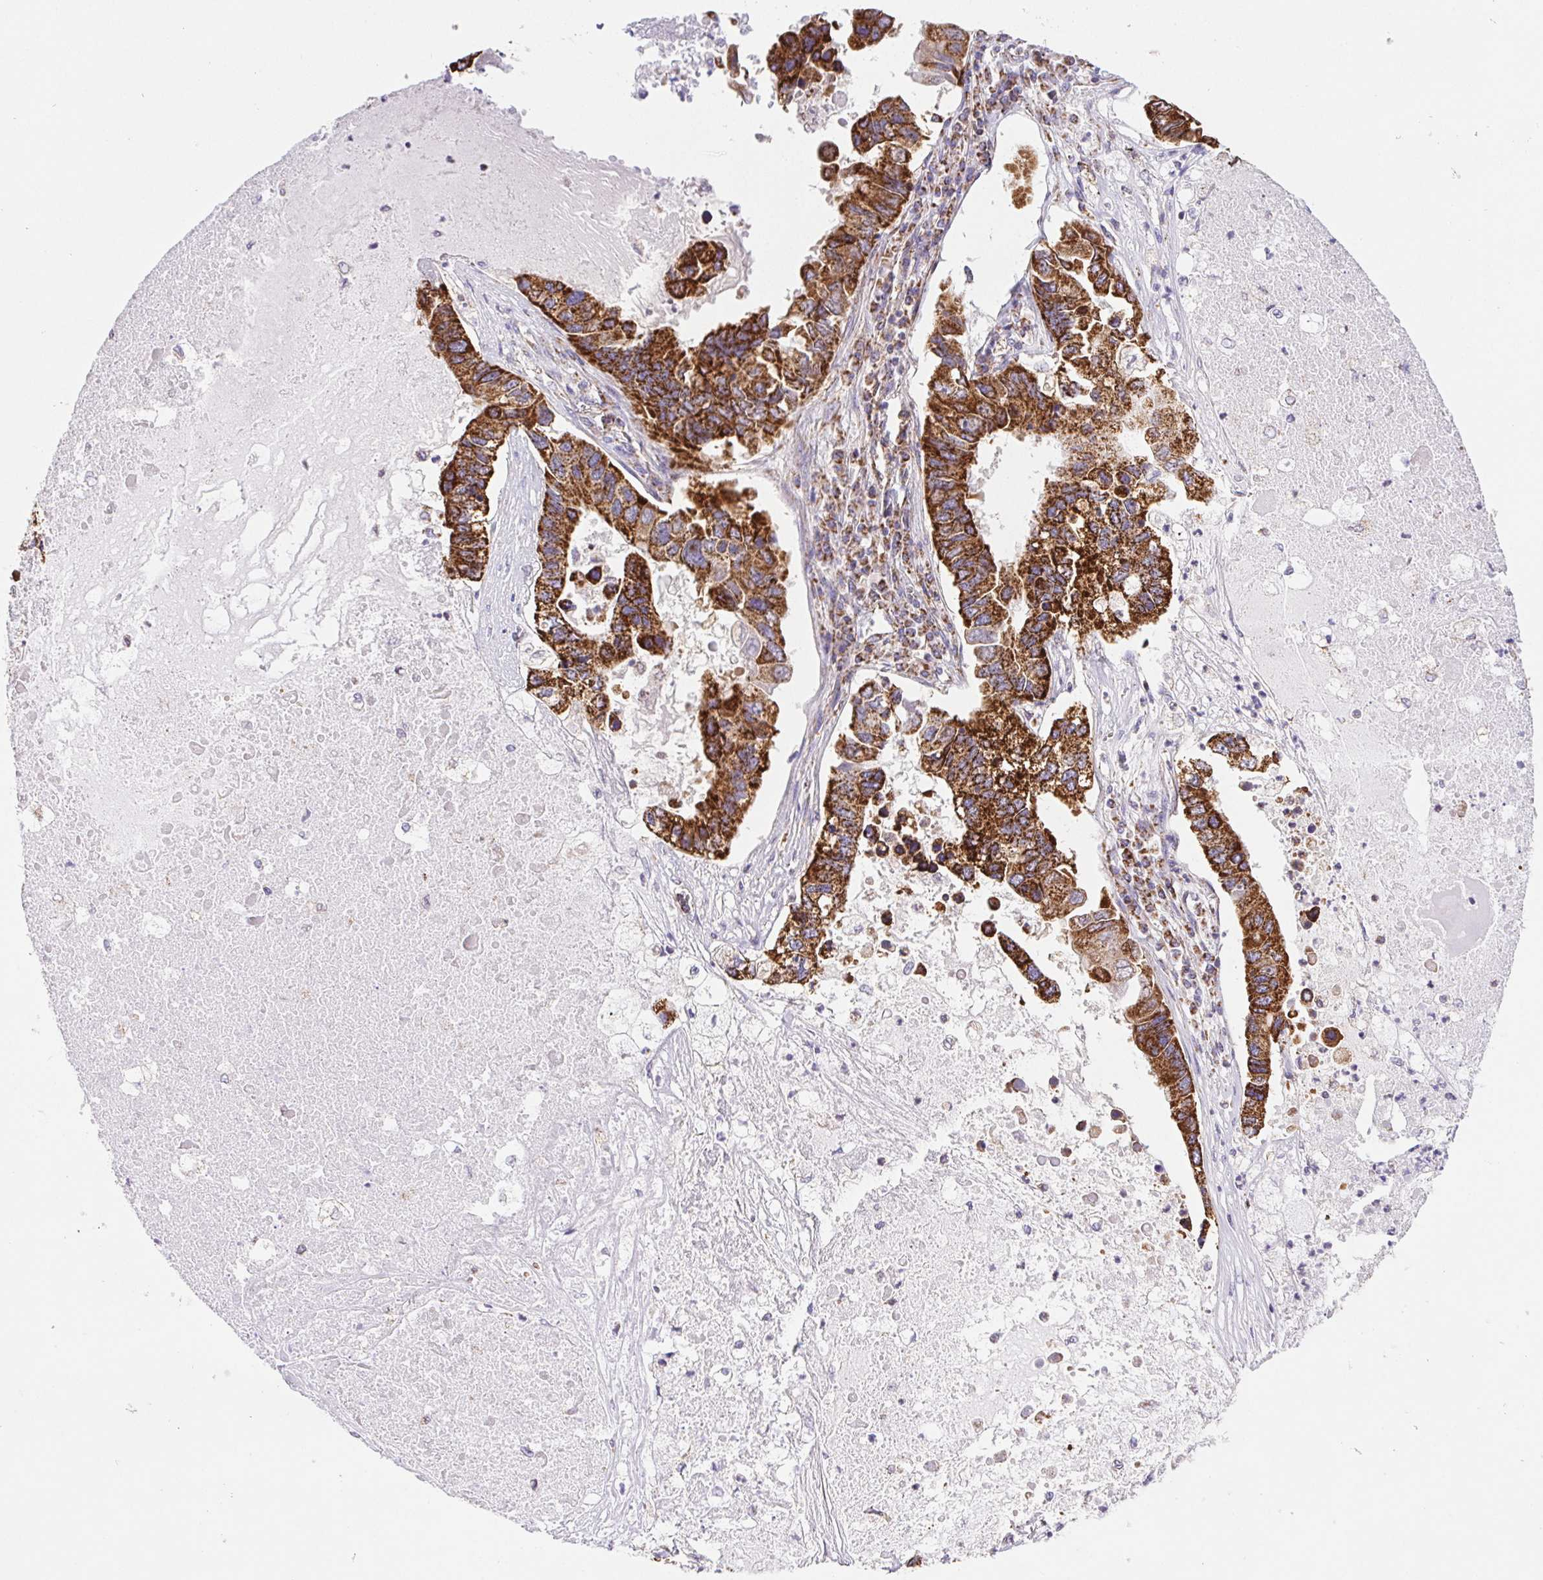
{"staining": {"intensity": "strong", "quantity": ">75%", "location": "cytoplasmic/membranous"}, "tissue": "lung cancer", "cell_type": "Tumor cells", "image_type": "cancer", "snomed": [{"axis": "morphology", "description": "Adenocarcinoma, NOS"}, {"axis": "topography", "description": "Bronchus"}, {"axis": "topography", "description": "Lung"}], "caption": "Immunohistochemical staining of lung cancer (adenocarcinoma) exhibits strong cytoplasmic/membranous protein expression in approximately >75% of tumor cells.", "gene": "NIPSNAP2", "patient": {"sex": "female", "age": 51}}